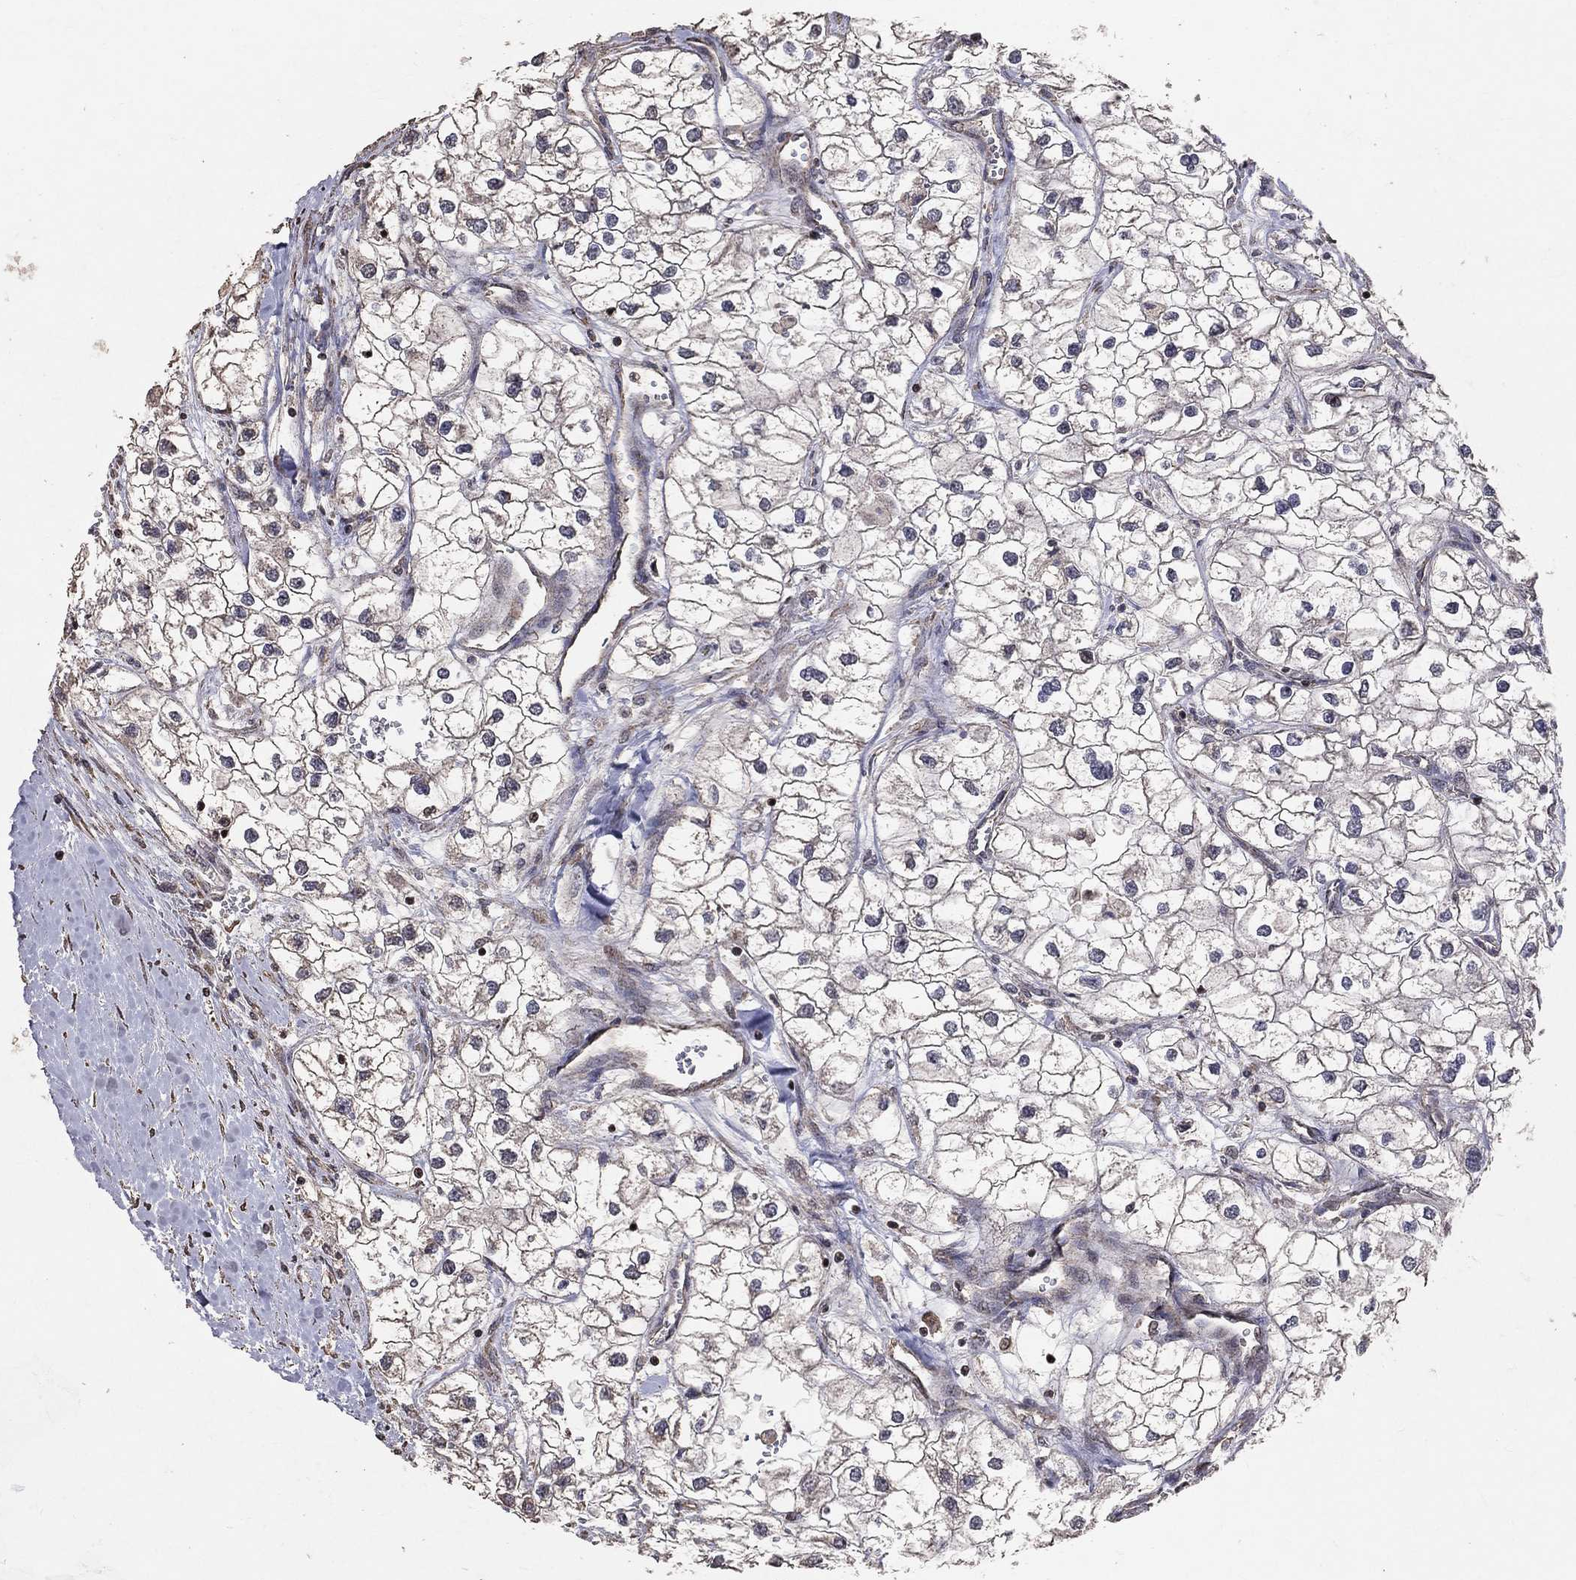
{"staining": {"intensity": "negative", "quantity": "none", "location": "none"}, "tissue": "renal cancer", "cell_type": "Tumor cells", "image_type": "cancer", "snomed": [{"axis": "morphology", "description": "Adenocarcinoma, NOS"}, {"axis": "topography", "description": "Kidney"}], "caption": "High magnification brightfield microscopy of adenocarcinoma (renal) stained with DAB (3,3'-diaminobenzidine) (brown) and counterstained with hematoxylin (blue): tumor cells show no significant expression.", "gene": "LY6K", "patient": {"sex": "male", "age": 59}}